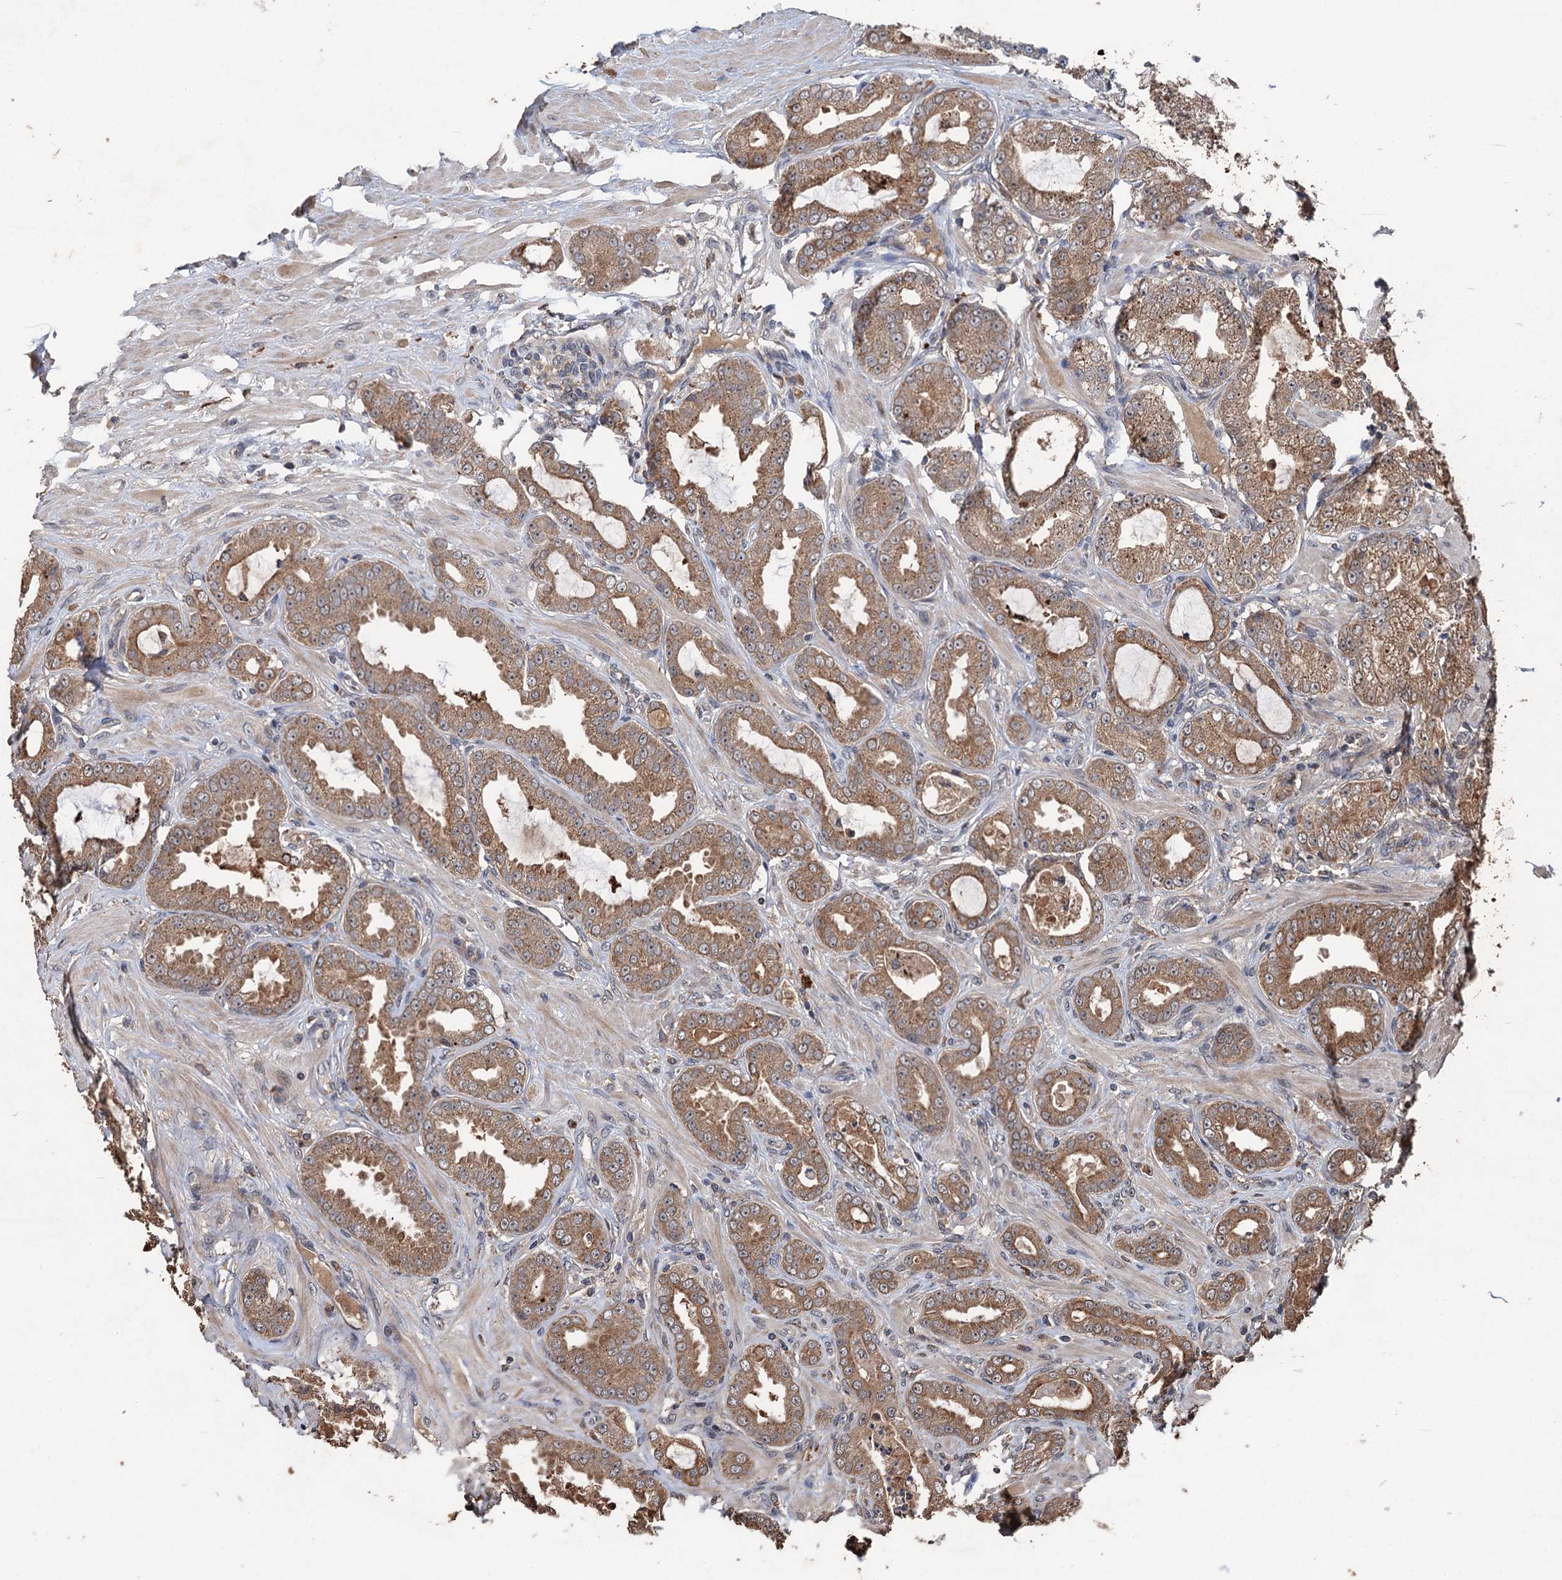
{"staining": {"intensity": "moderate", "quantity": ">75%", "location": "cytoplasmic/membranous"}, "tissue": "prostate cancer", "cell_type": "Tumor cells", "image_type": "cancer", "snomed": [{"axis": "morphology", "description": "Adenocarcinoma, Low grade"}, {"axis": "topography", "description": "Prostate"}], "caption": "Moderate cytoplasmic/membranous expression for a protein is present in about >75% of tumor cells of prostate low-grade adenocarcinoma using immunohistochemistry (IHC).", "gene": "ZNF438", "patient": {"sex": "male", "age": 63}}